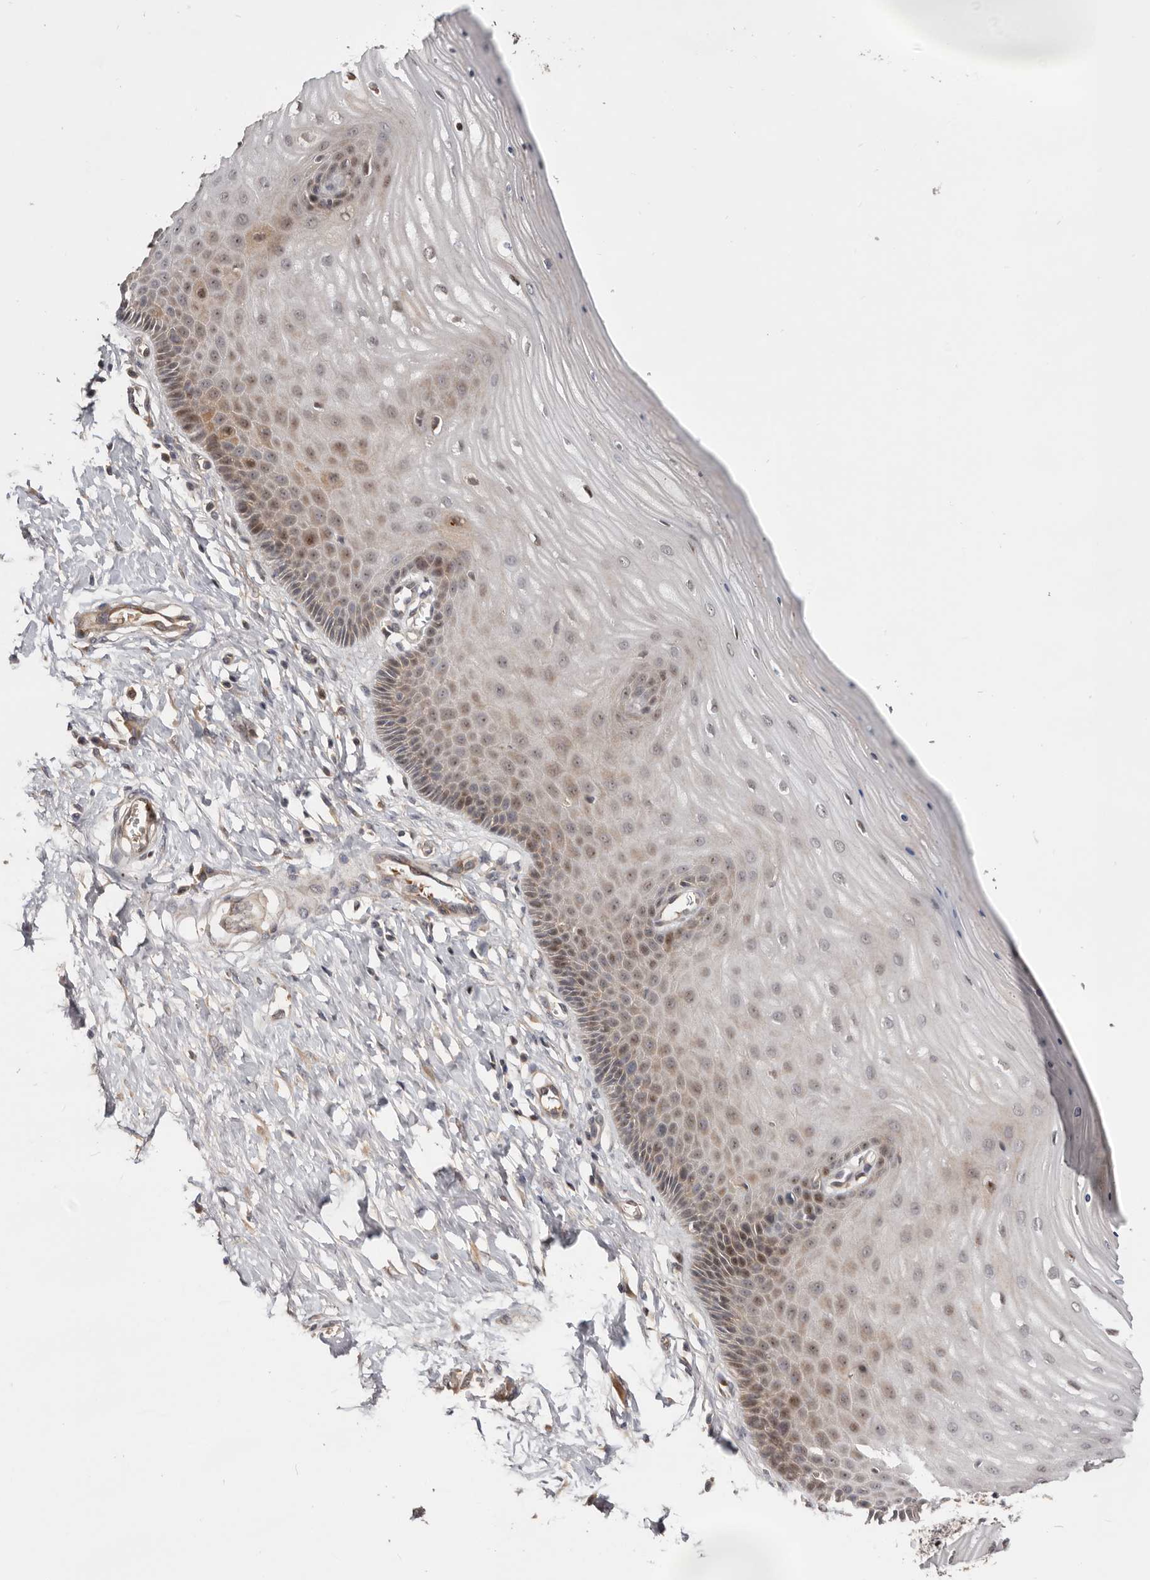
{"staining": {"intensity": "weak", "quantity": "<25%", "location": "cytoplasmic/membranous"}, "tissue": "cervix", "cell_type": "Glandular cells", "image_type": "normal", "snomed": [{"axis": "morphology", "description": "Normal tissue, NOS"}, {"axis": "topography", "description": "Cervix"}], "caption": "DAB immunohistochemical staining of unremarkable cervix reveals no significant positivity in glandular cells.", "gene": "DOP1A", "patient": {"sex": "female", "age": 55}}